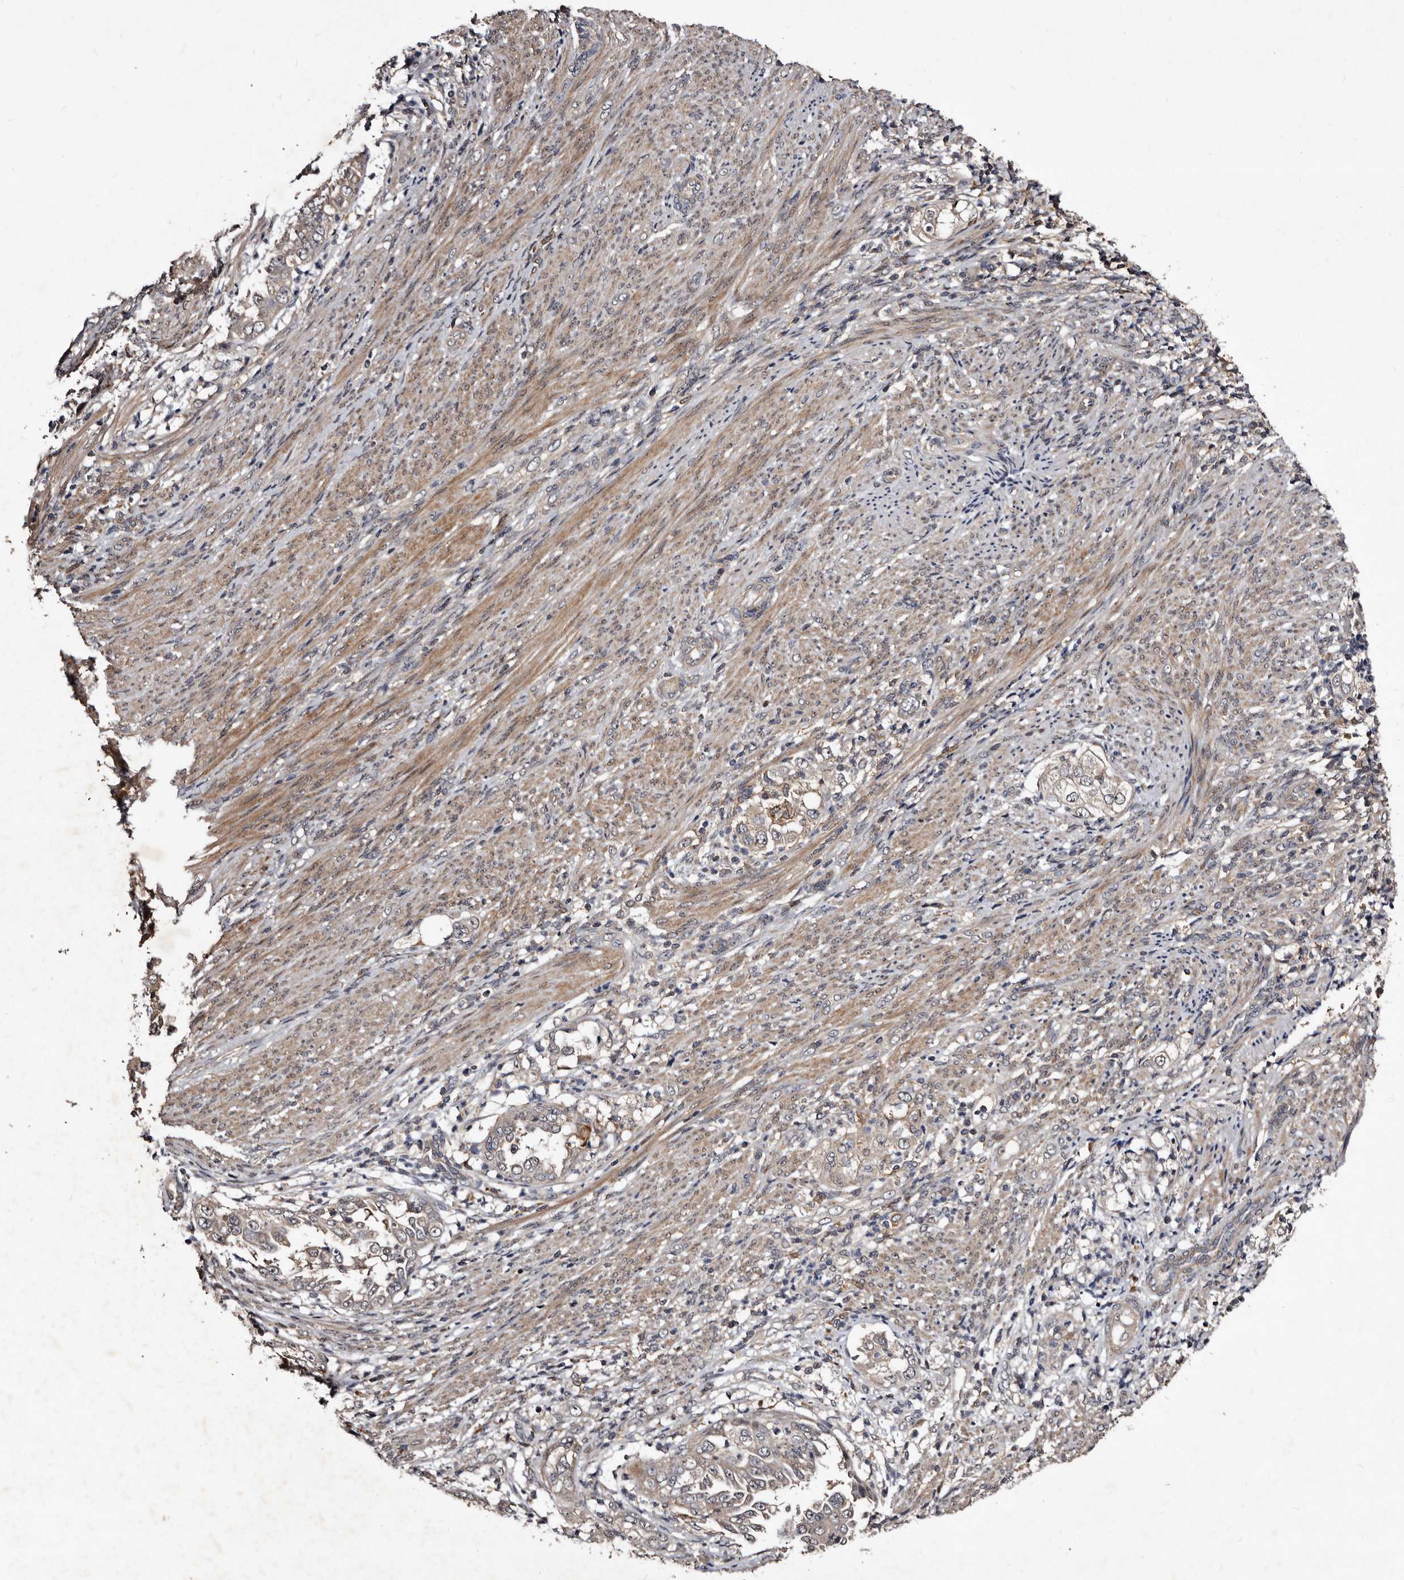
{"staining": {"intensity": "negative", "quantity": "none", "location": "none"}, "tissue": "endometrial cancer", "cell_type": "Tumor cells", "image_type": "cancer", "snomed": [{"axis": "morphology", "description": "Adenocarcinoma, NOS"}, {"axis": "topography", "description": "Endometrium"}], "caption": "A micrograph of endometrial cancer (adenocarcinoma) stained for a protein demonstrates no brown staining in tumor cells.", "gene": "MKRN3", "patient": {"sex": "female", "age": 85}}